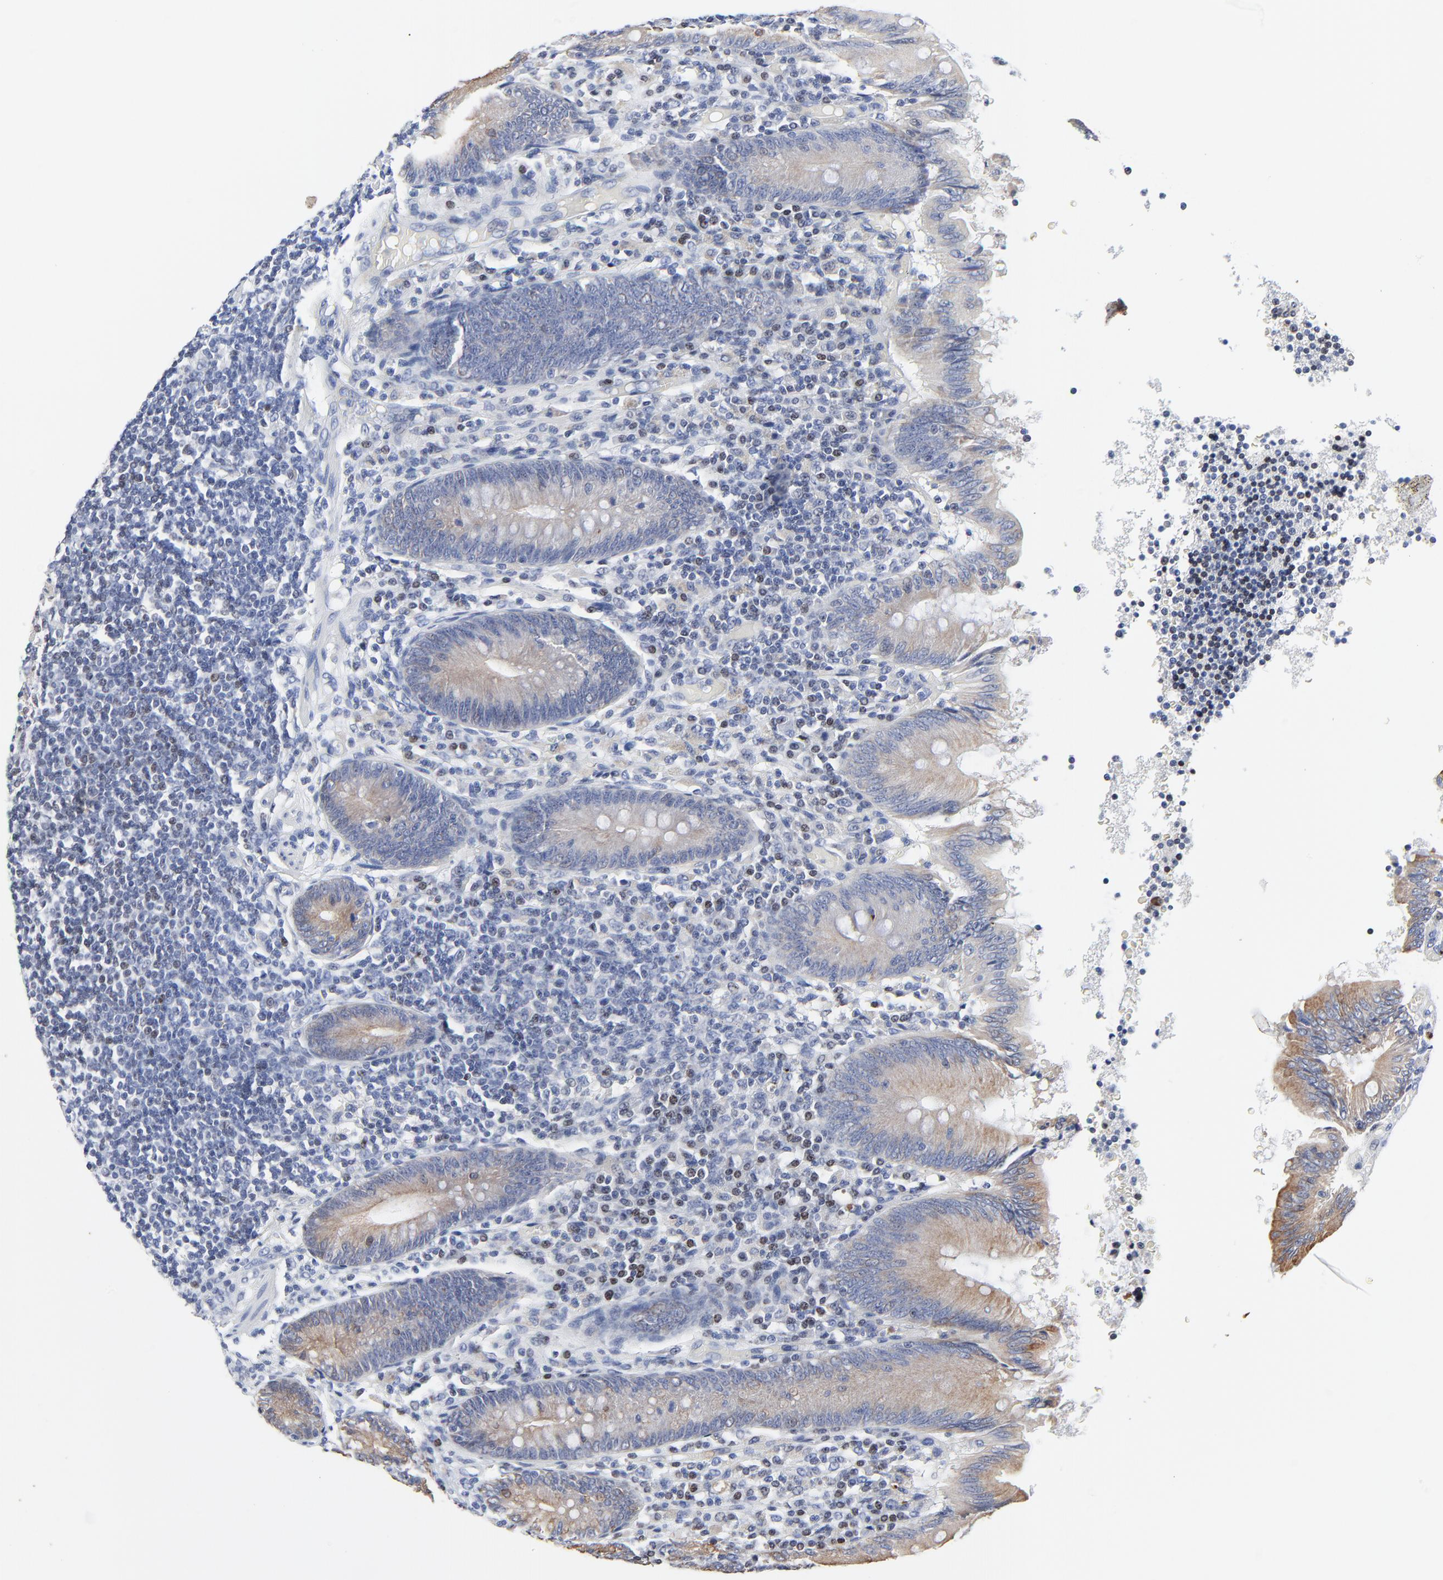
{"staining": {"intensity": "weak", "quantity": "25%-75%", "location": "cytoplasmic/membranous"}, "tissue": "appendix", "cell_type": "Glandular cells", "image_type": "normal", "snomed": [{"axis": "morphology", "description": "Normal tissue, NOS"}, {"axis": "morphology", "description": "Inflammation, NOS"}, {"axis": "topography", "description": "Appendix"}], "caption": "The immunohistochemical stain labels weak cytoplasmic/membranous staining in glandular cells of unremarkable appendix.", "gene": "LNX1", "patient": {"sex": "male", "age": 46}}